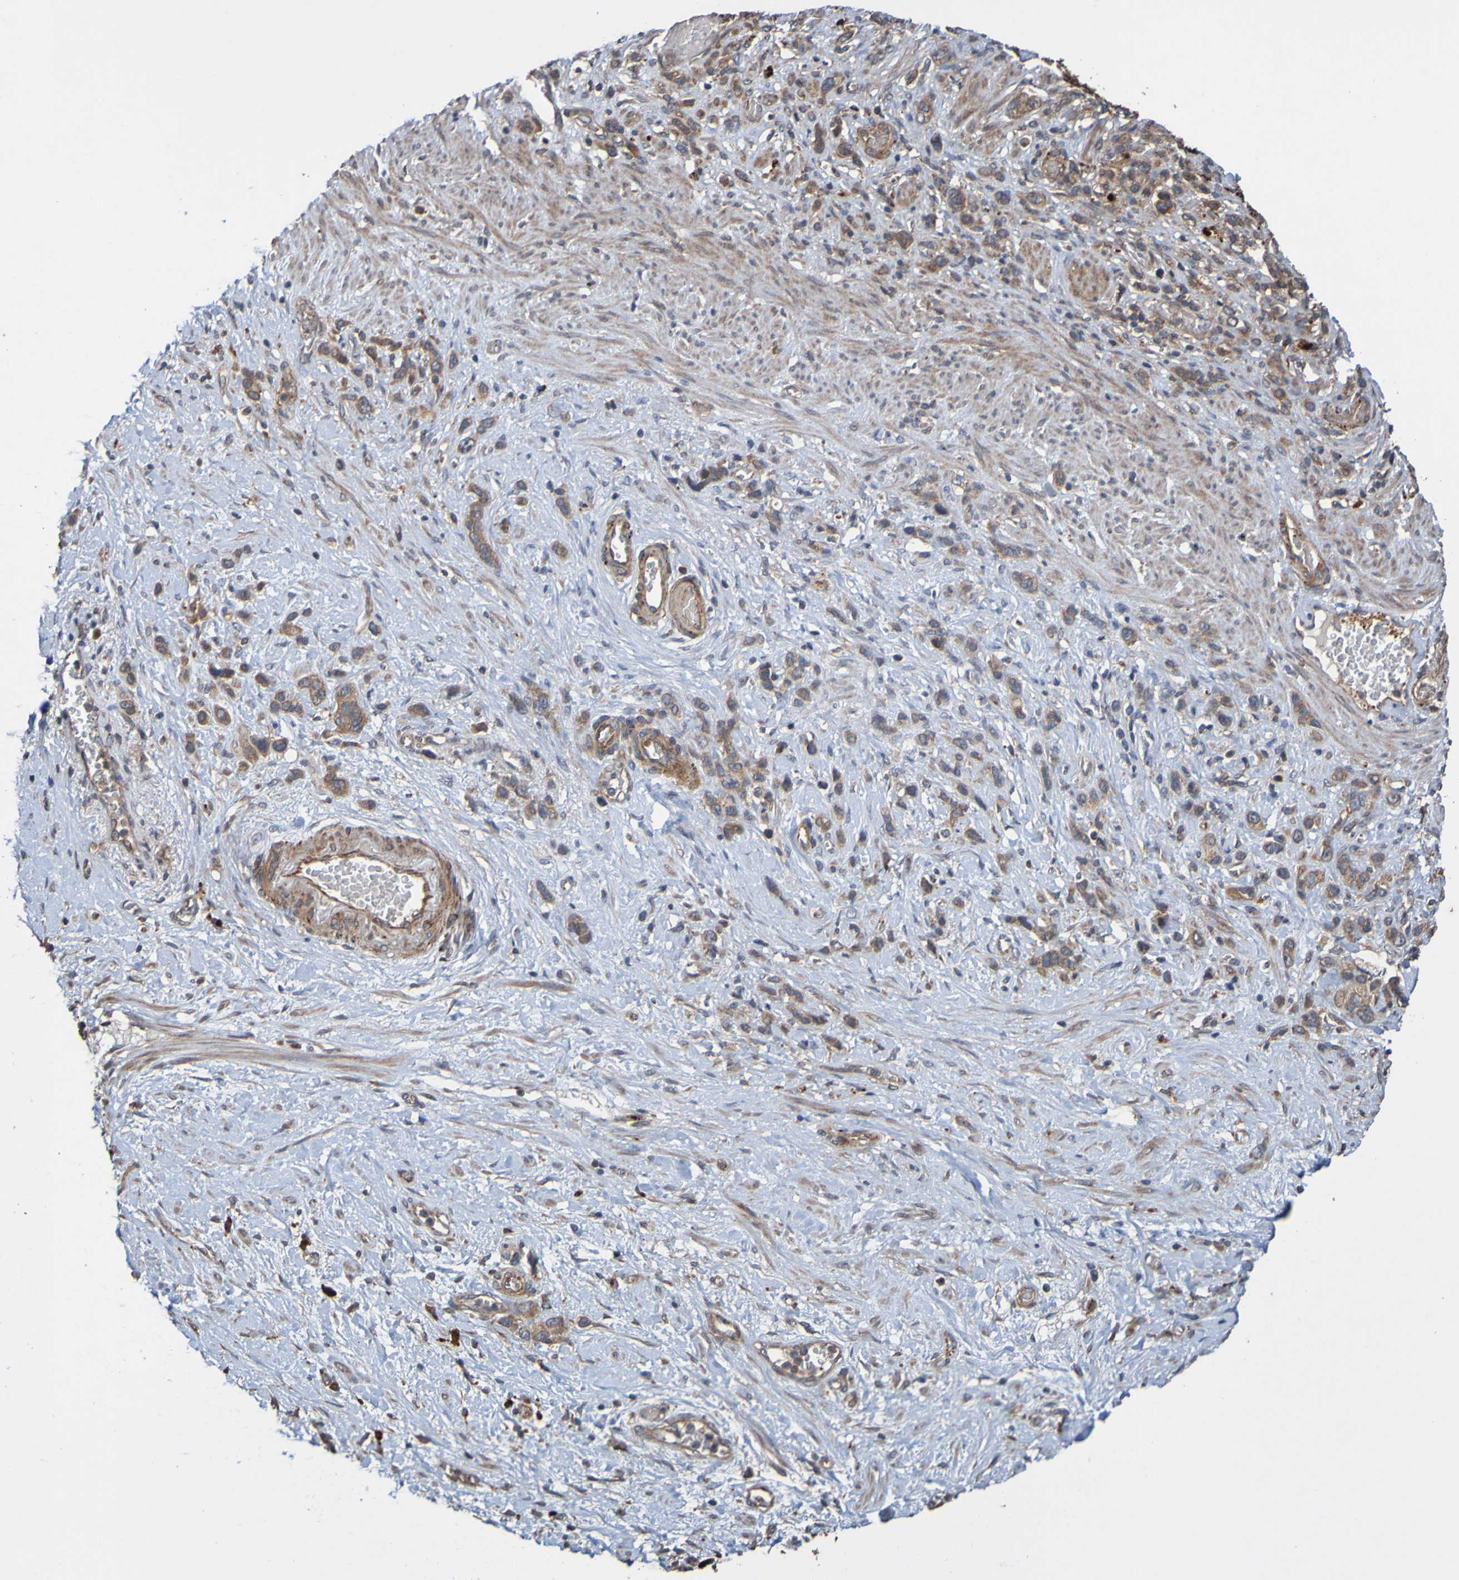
{"staining": {"intensity": "moderate", "quantity": ">75%", "location": "cytoplasmic/membranous"}, "tissue": "stomach cancer", "cell_type": "Tumor cells", "image_type": "cancer", "snomed": [{"axis": "morphology", "description": "Adenocarcinoma, NOS"}, {"axis": "morphology", "description": "Adenocarcinoma, High grade"}, {"axis": "topography", "description": "Stomach, upper"}, {"axis": "topography", "description": "Stomach, lower"}], "caption": "Immunohistochemical staining of stomach cancer demonstrates medium levels of moderate cytoplasmic/membranous protein expression in approximately >75% of tumor cells.", "gene": "UCN", "patient": {"sex": "female", "age": 65}}